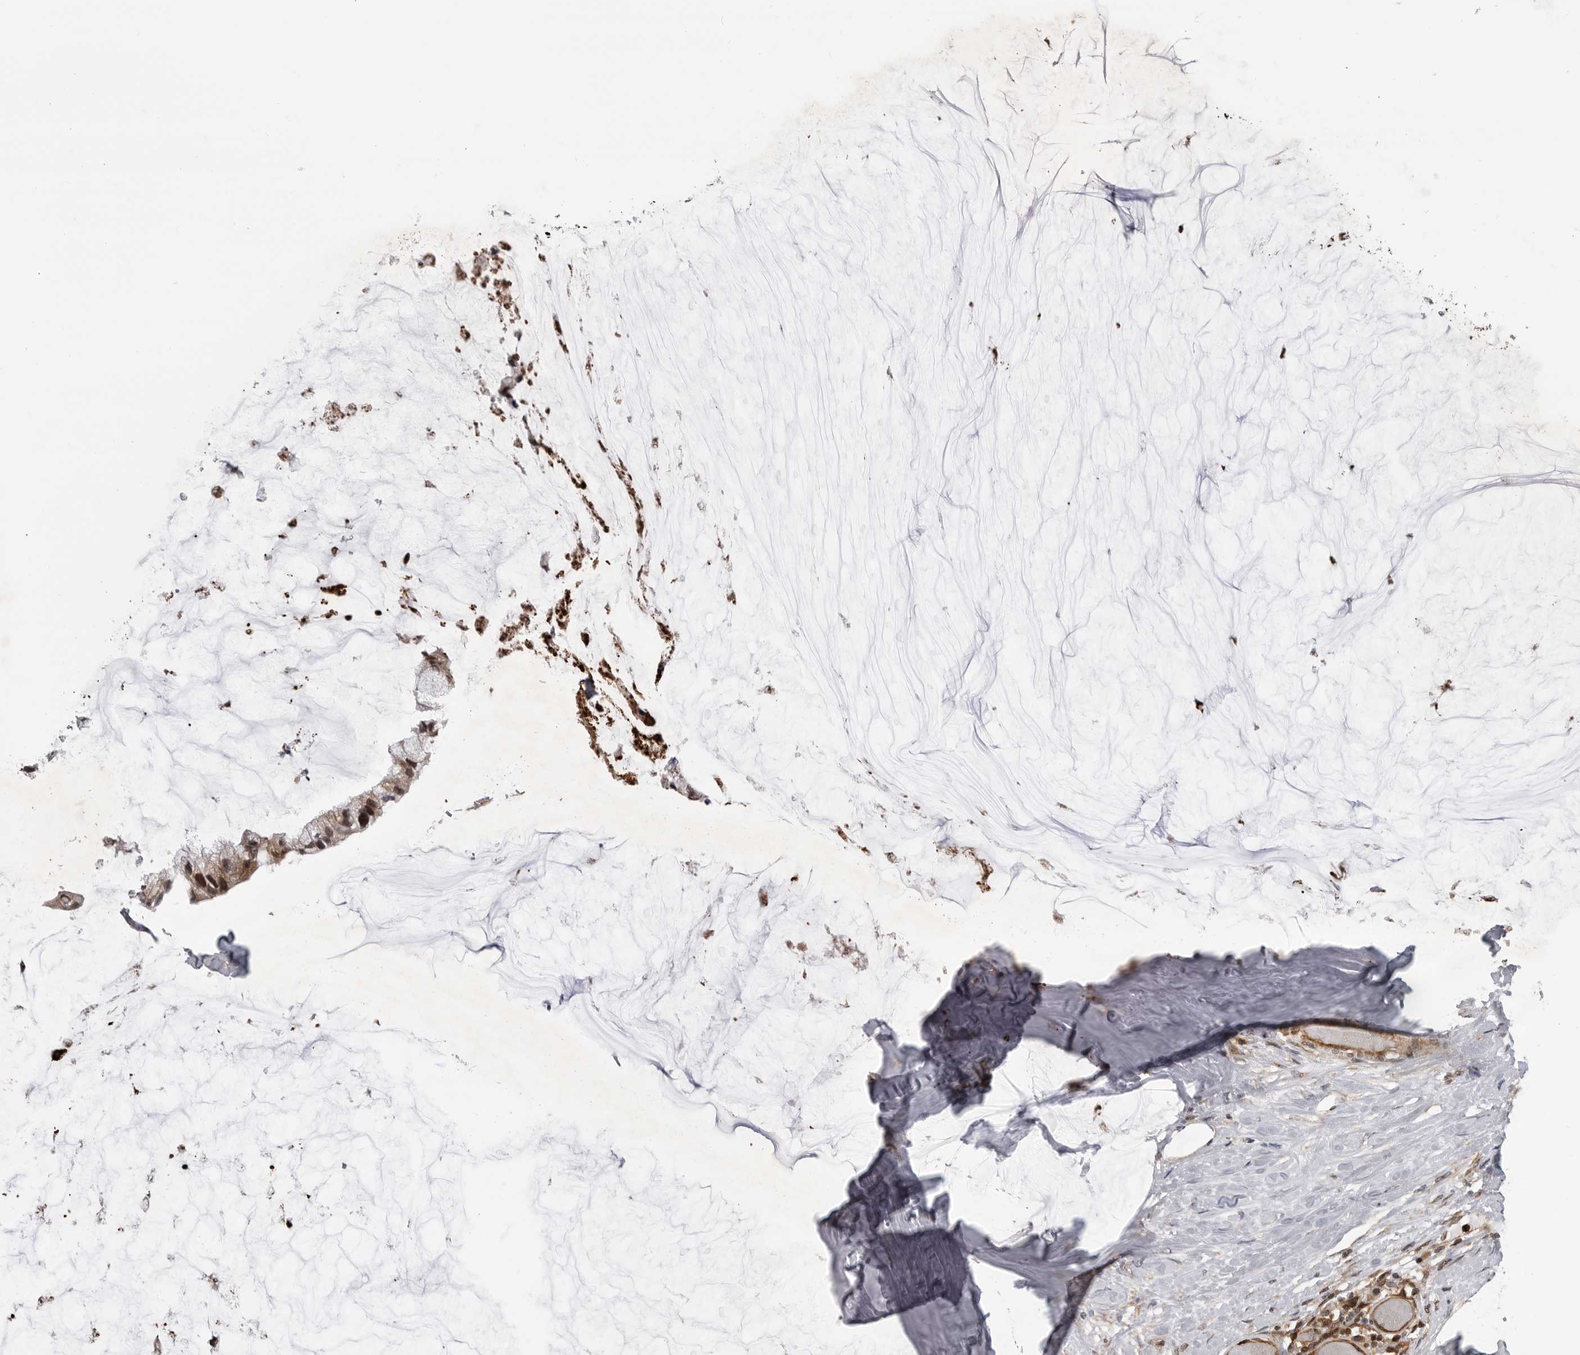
{"staining": {"intensity": "strong", "quantity": "25%-75%", "location": "cytoplasmic/membranous,nuclear"}, "tissue": "ovarian cancer", "cell_type": "Tumor cells", "image_type": "cancer", "snomed": [{"axis": "morphology", "description": "Cystadenocarcinoma, mucinous, NOS"}, {"axis": "topography", "description": "Ovary"}], "caption": "Tumor cells display strong cytoplasmic/membranous and nuclear staining in about 25%-75% of cells in ovarian cancer. Using DAB (3,3'-diaminobenzidine) (brown) and hematoxylin (blue) stains, captured at high magnification using brightfield microscopy.", "gene": "ABL1", "patient": {"sex": "female", "age": 39}}